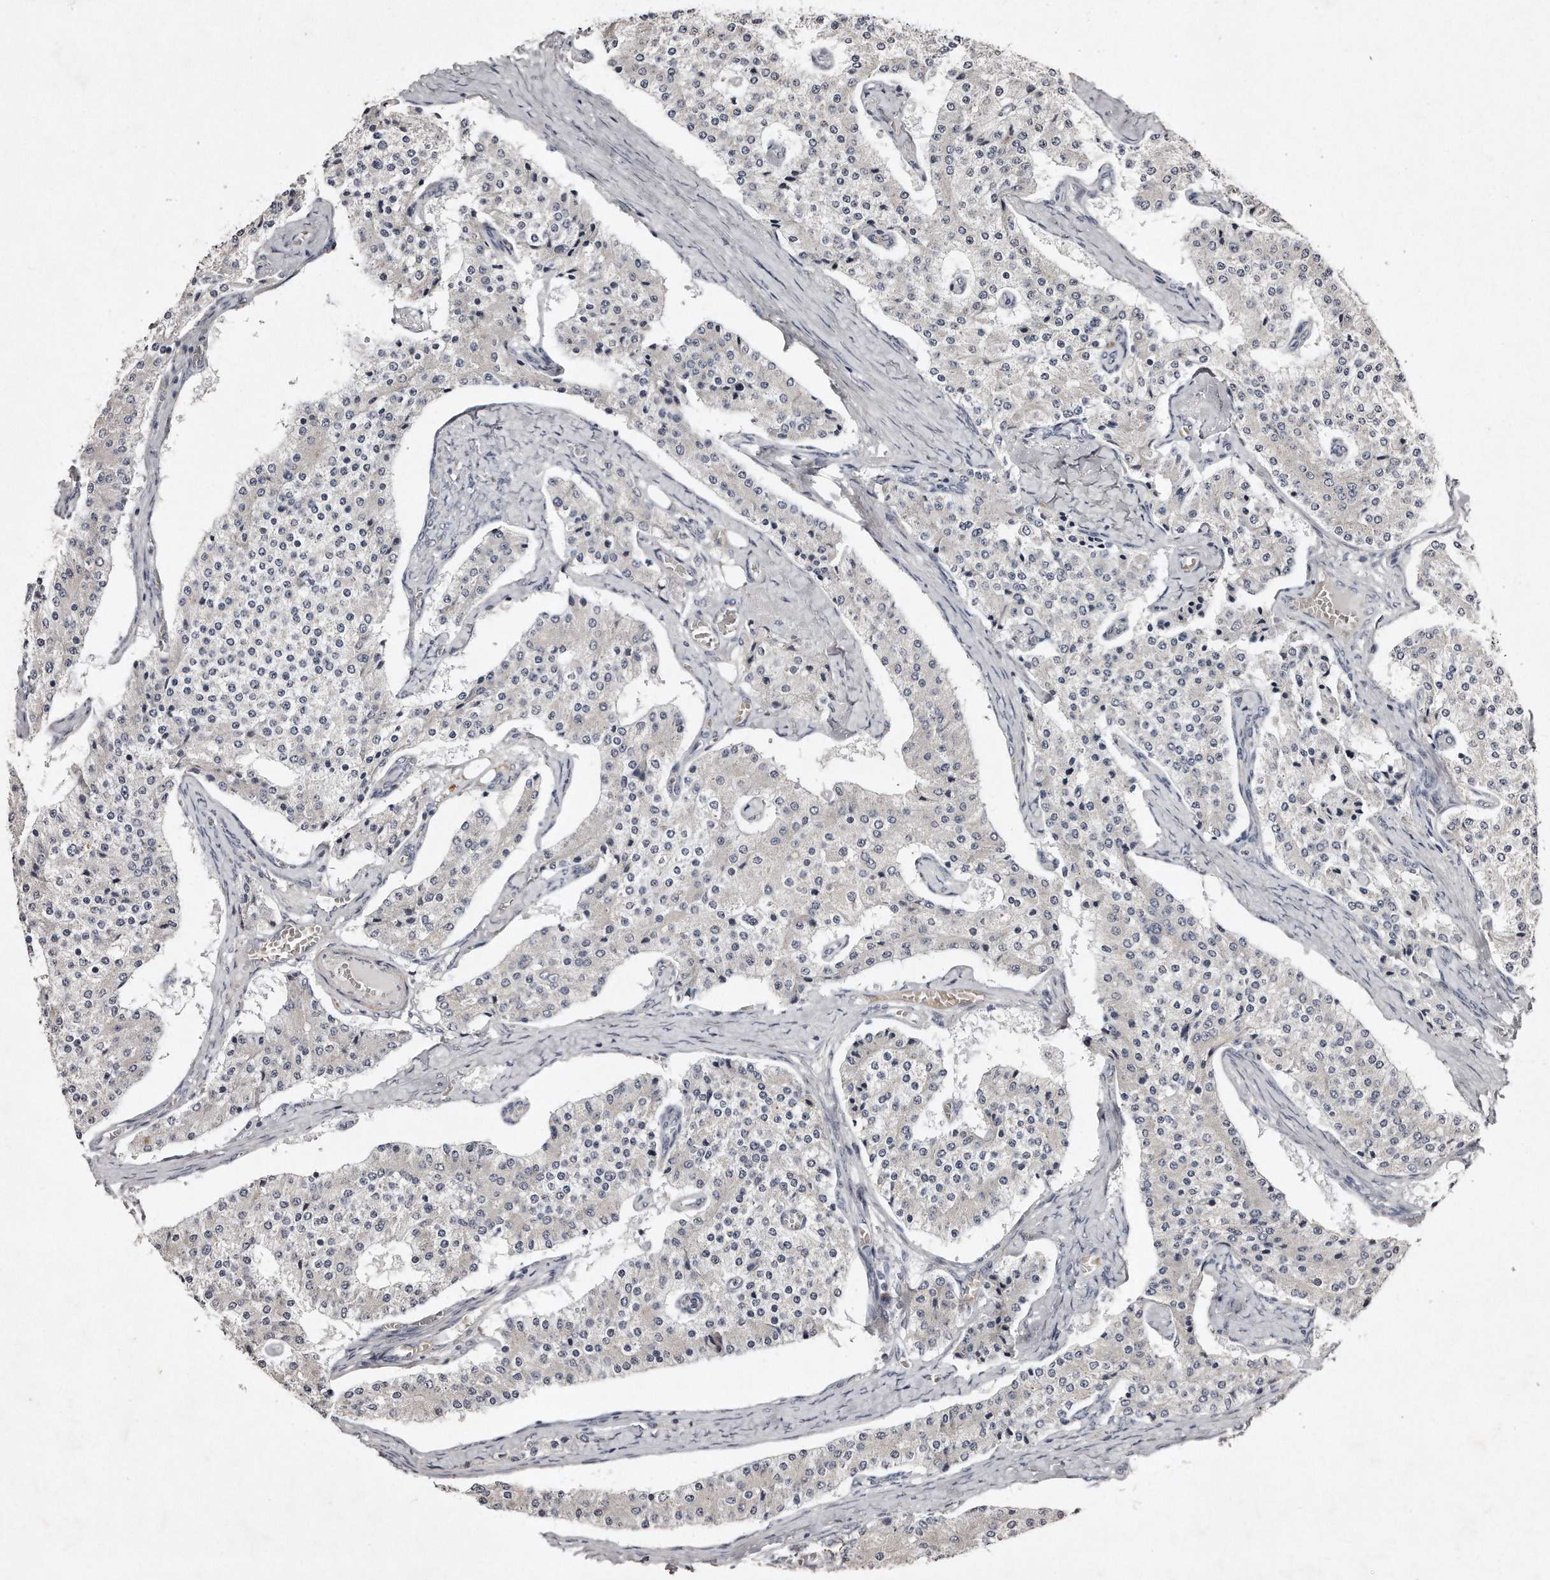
{"staining": {"intensity": "negative", "quantity": "none", "location": "none"}, "tissue": "carcinoid", "cell_type": "Tumor cells", "image_type": "cancer", "snomed": [{"axis": "morphology", "description": "Carcinoid, malignant, NOS"}, {"axis": "topography", "description": "Colon"}], "caption": "Protein analysis of carcinoid demonstrates no significant staining in tumor cells.", "gene": "TECR", "patient": {"sex": "female", "age": 52}}